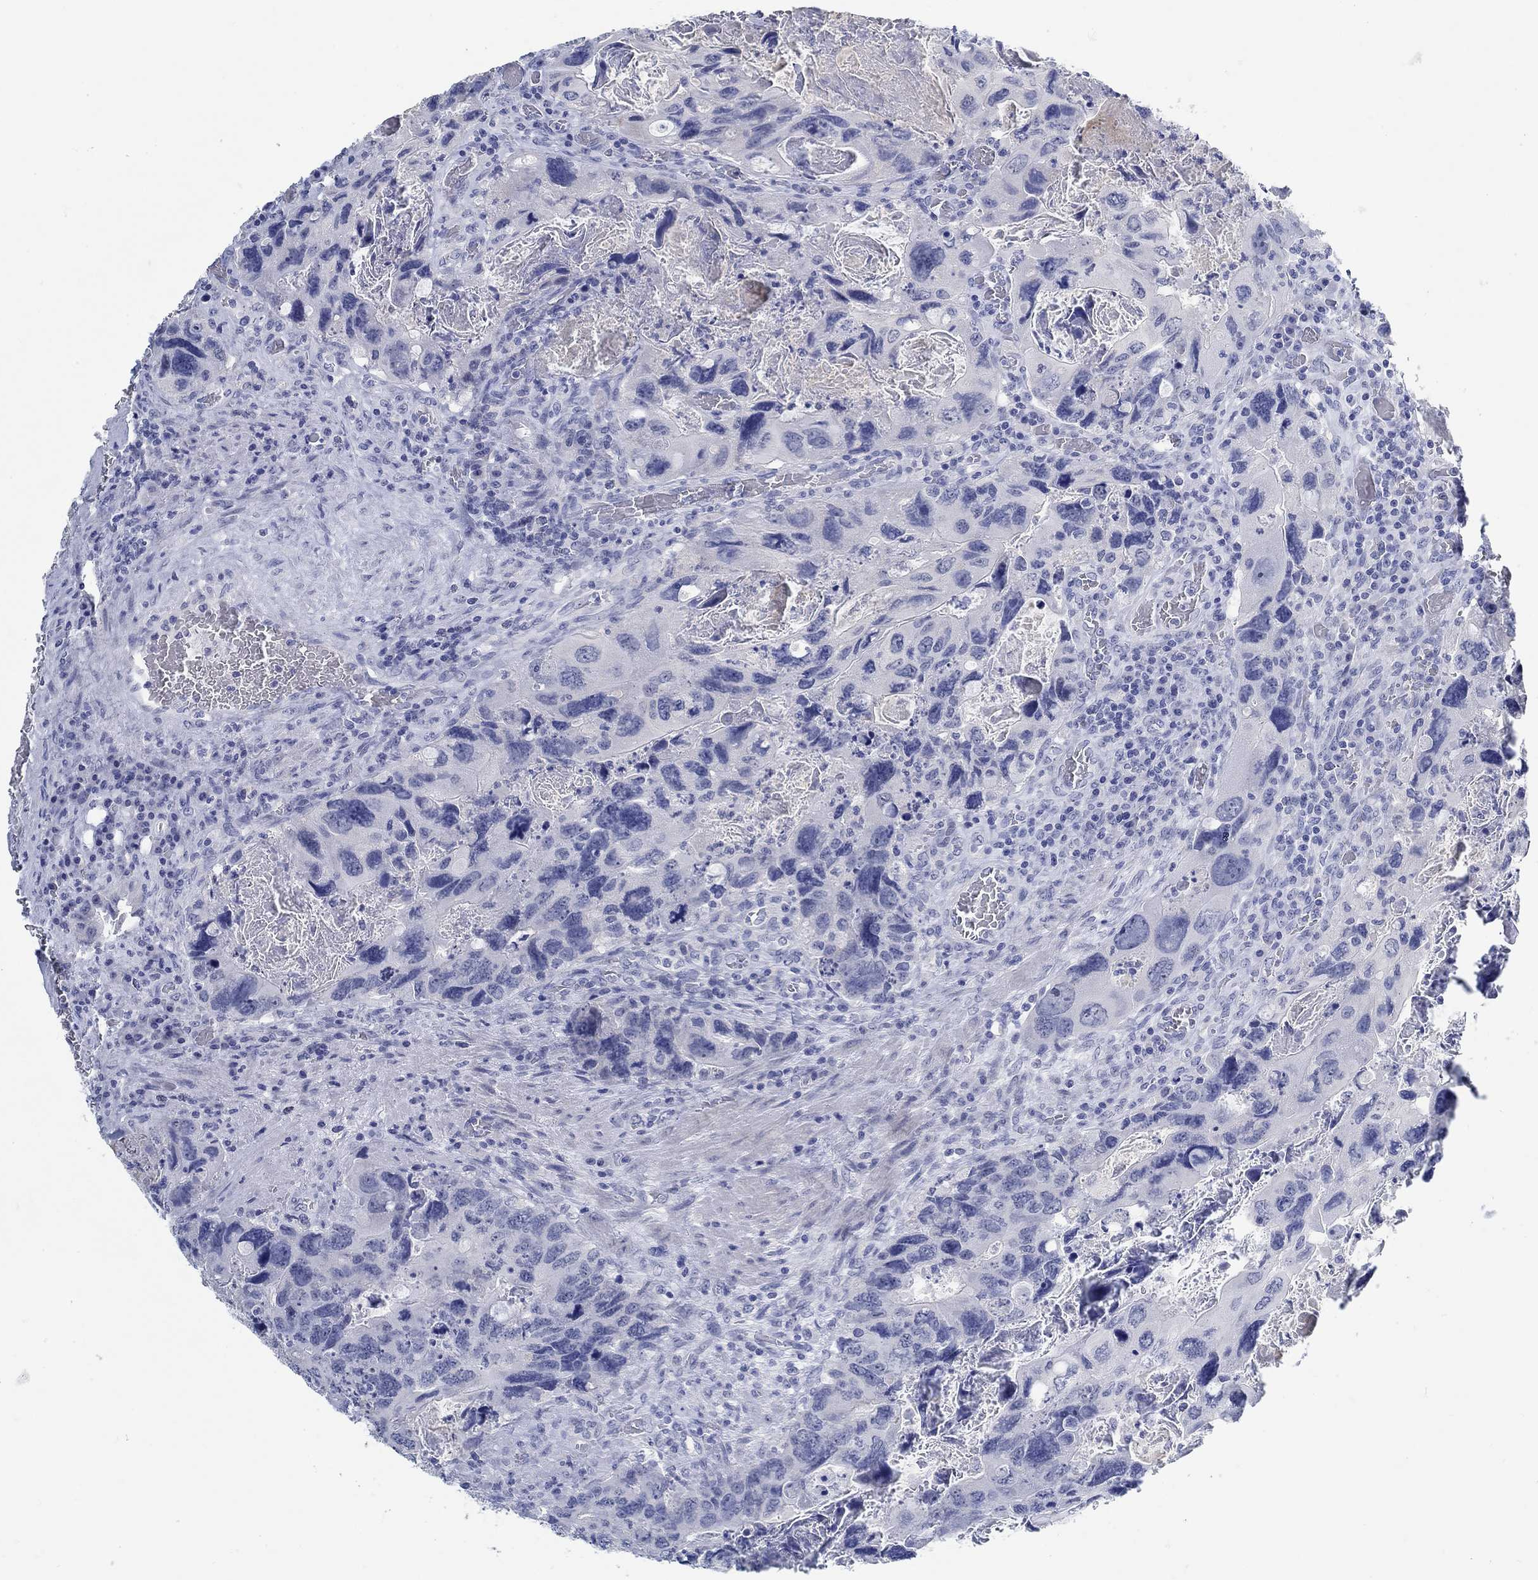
{"staining": {"intensity": "negative", "quantity": "none", "location": "none"}, "tissue": "colorectal cancer", "cell_type": "Tumor cells", "image_type": "cancer", "snomed": [{"axis": "morphology", "description": "Adenocarcinoma, NOS"}, {"axis": "topography", "description": "Rectum"}], "caption": "Tumor cells show no significant protein positivity in colorectal cancer (adenocarcinoma).", "gene": "GRIA3", "patient": {"sex": "male", "age": 62}}